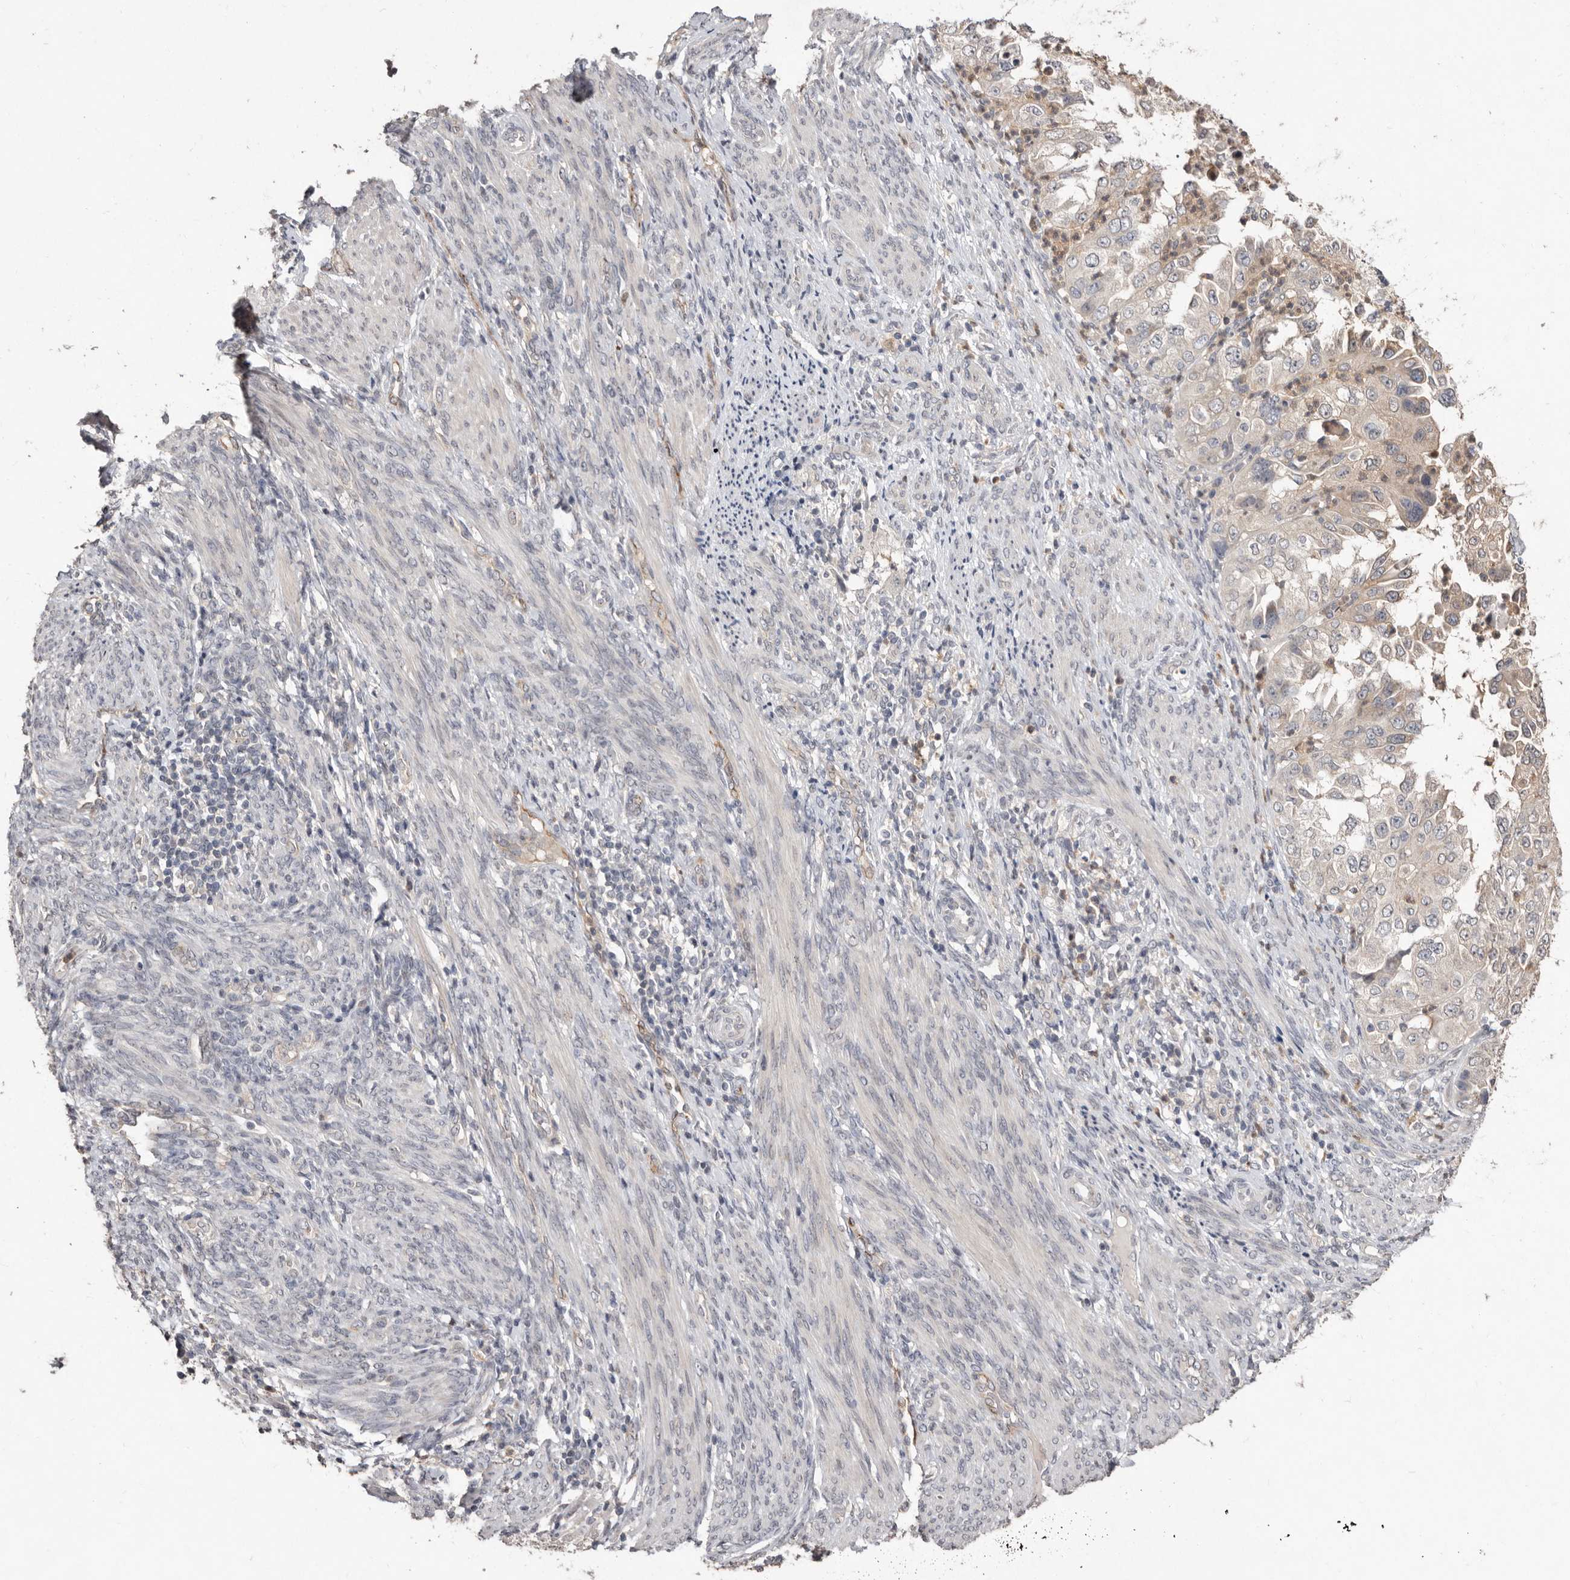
{"staining": {"intensity": "negative", "quantity": "none", "location": "none"}, "tissue": "endometrial cancer", "cell_type": "Tumor cells", "image_type": "cancer", "snomed": [{"axis": "morphology", "description": "Adenocarcinoma, NOS"}, {"axis": "topography", "description": "Endometrium"}], "caption": "Immunohistochemical staining of endometrial cancer demonstrates no significant staining in tumor cells. (Stains: DAB (3,3'-diaminobenzidine) immunohistochemistry with hematoxylin counter stain, Microscopy: brightfield microscopy at high magnification).", "gene": "SULT1E1", "patient": {"sex": "female", "age": 85}}